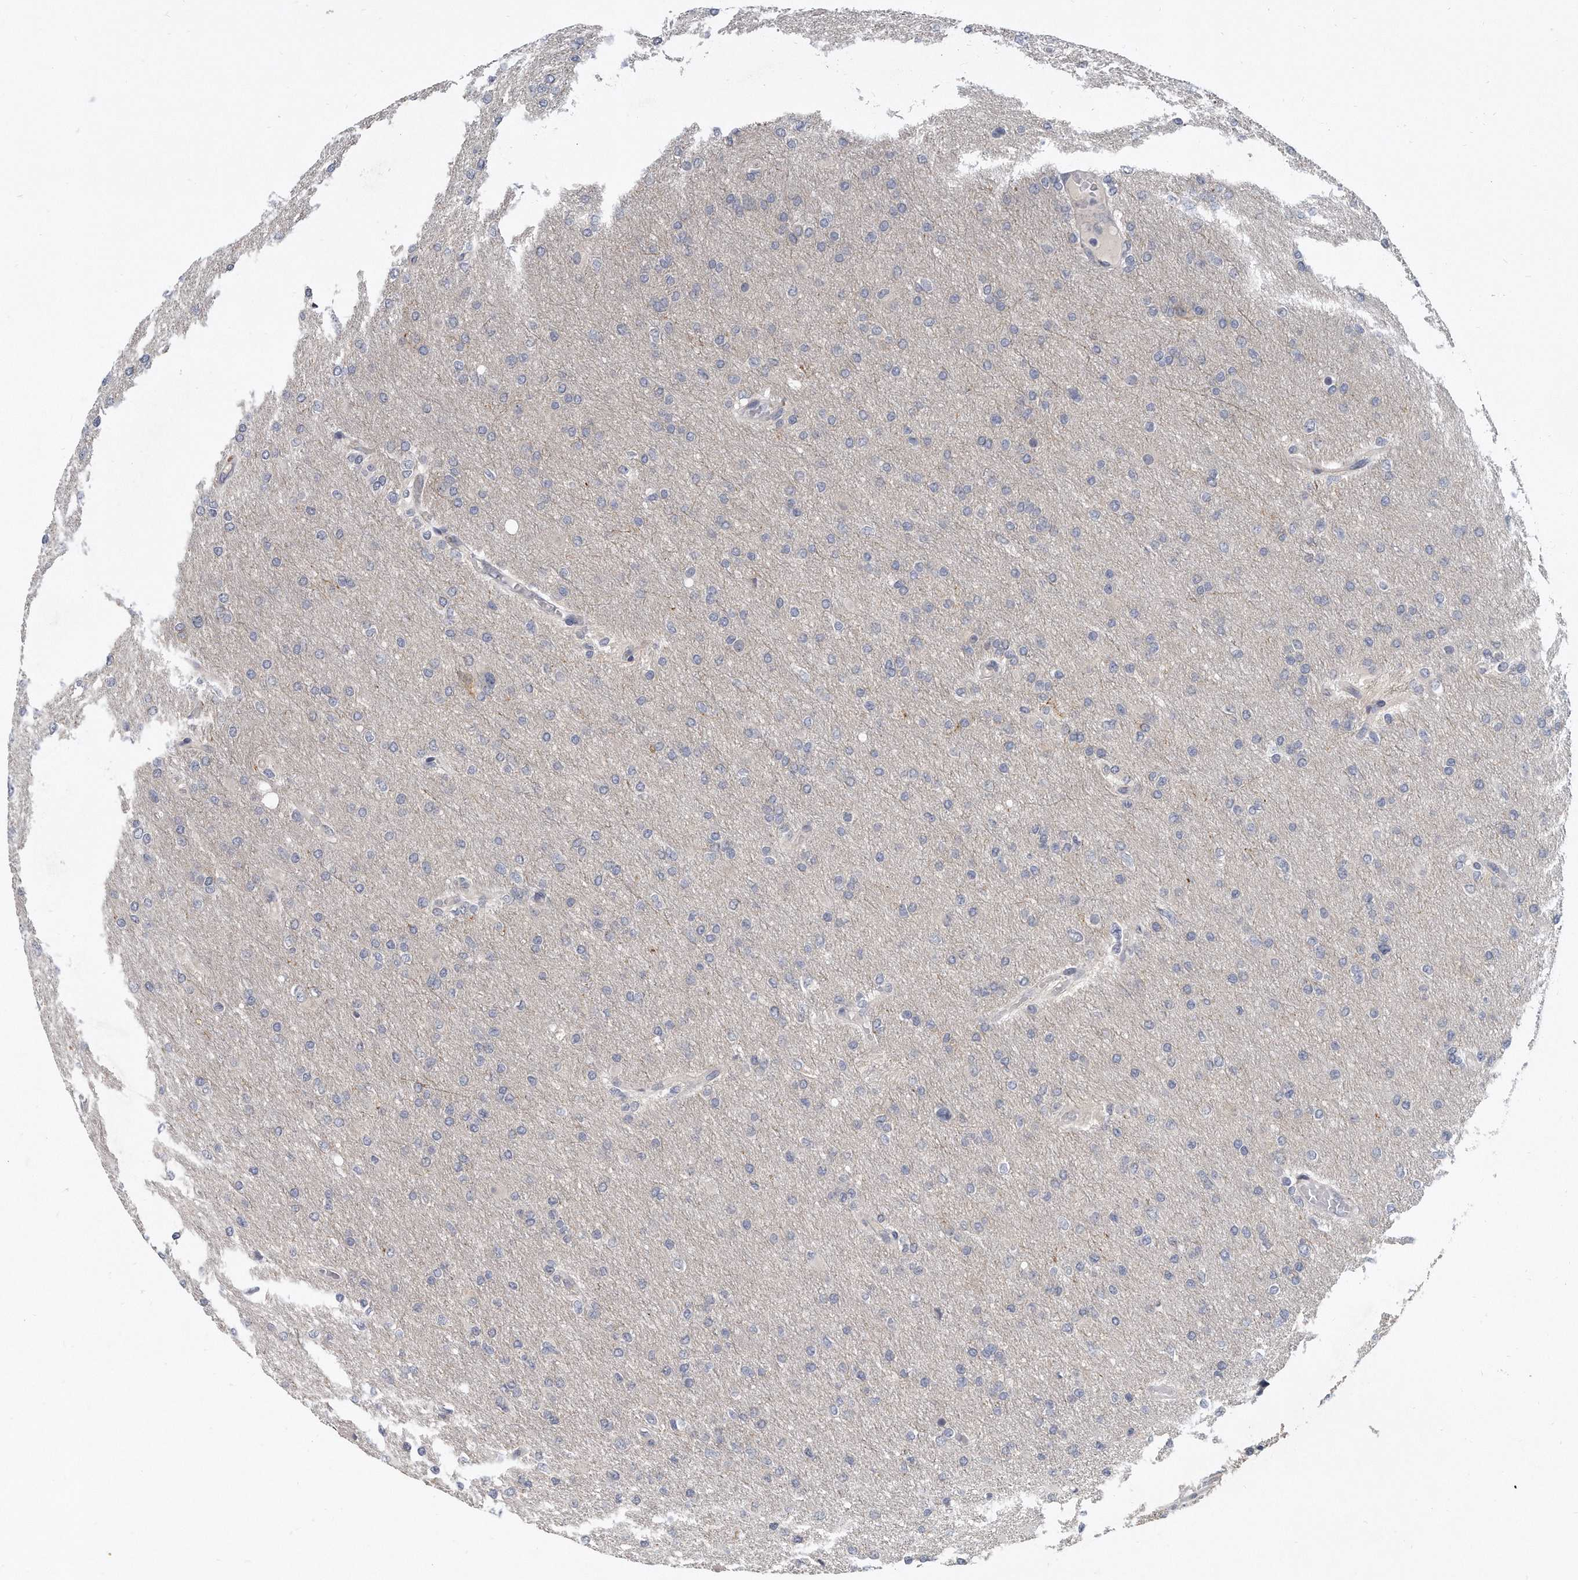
{"staining": {"intensity": "negative", "quantity": "none", "location": "none"}, "tissue": "glioma", "cell_type": "Tumor cells", "image_type": "cancer", "snomed": [{"axis": "morphology", "description": "Glioma, malignant, High grade"}, {"axis": "topography", "description": "Cerebral cortex"}], "caption": "This is an immunohistochemistry photomicrograph of malignant glioma (high-grade). There is no expression in tumor cells.", "gene": "KLHL7", "patient": {"sex": "female", "age": 36}}